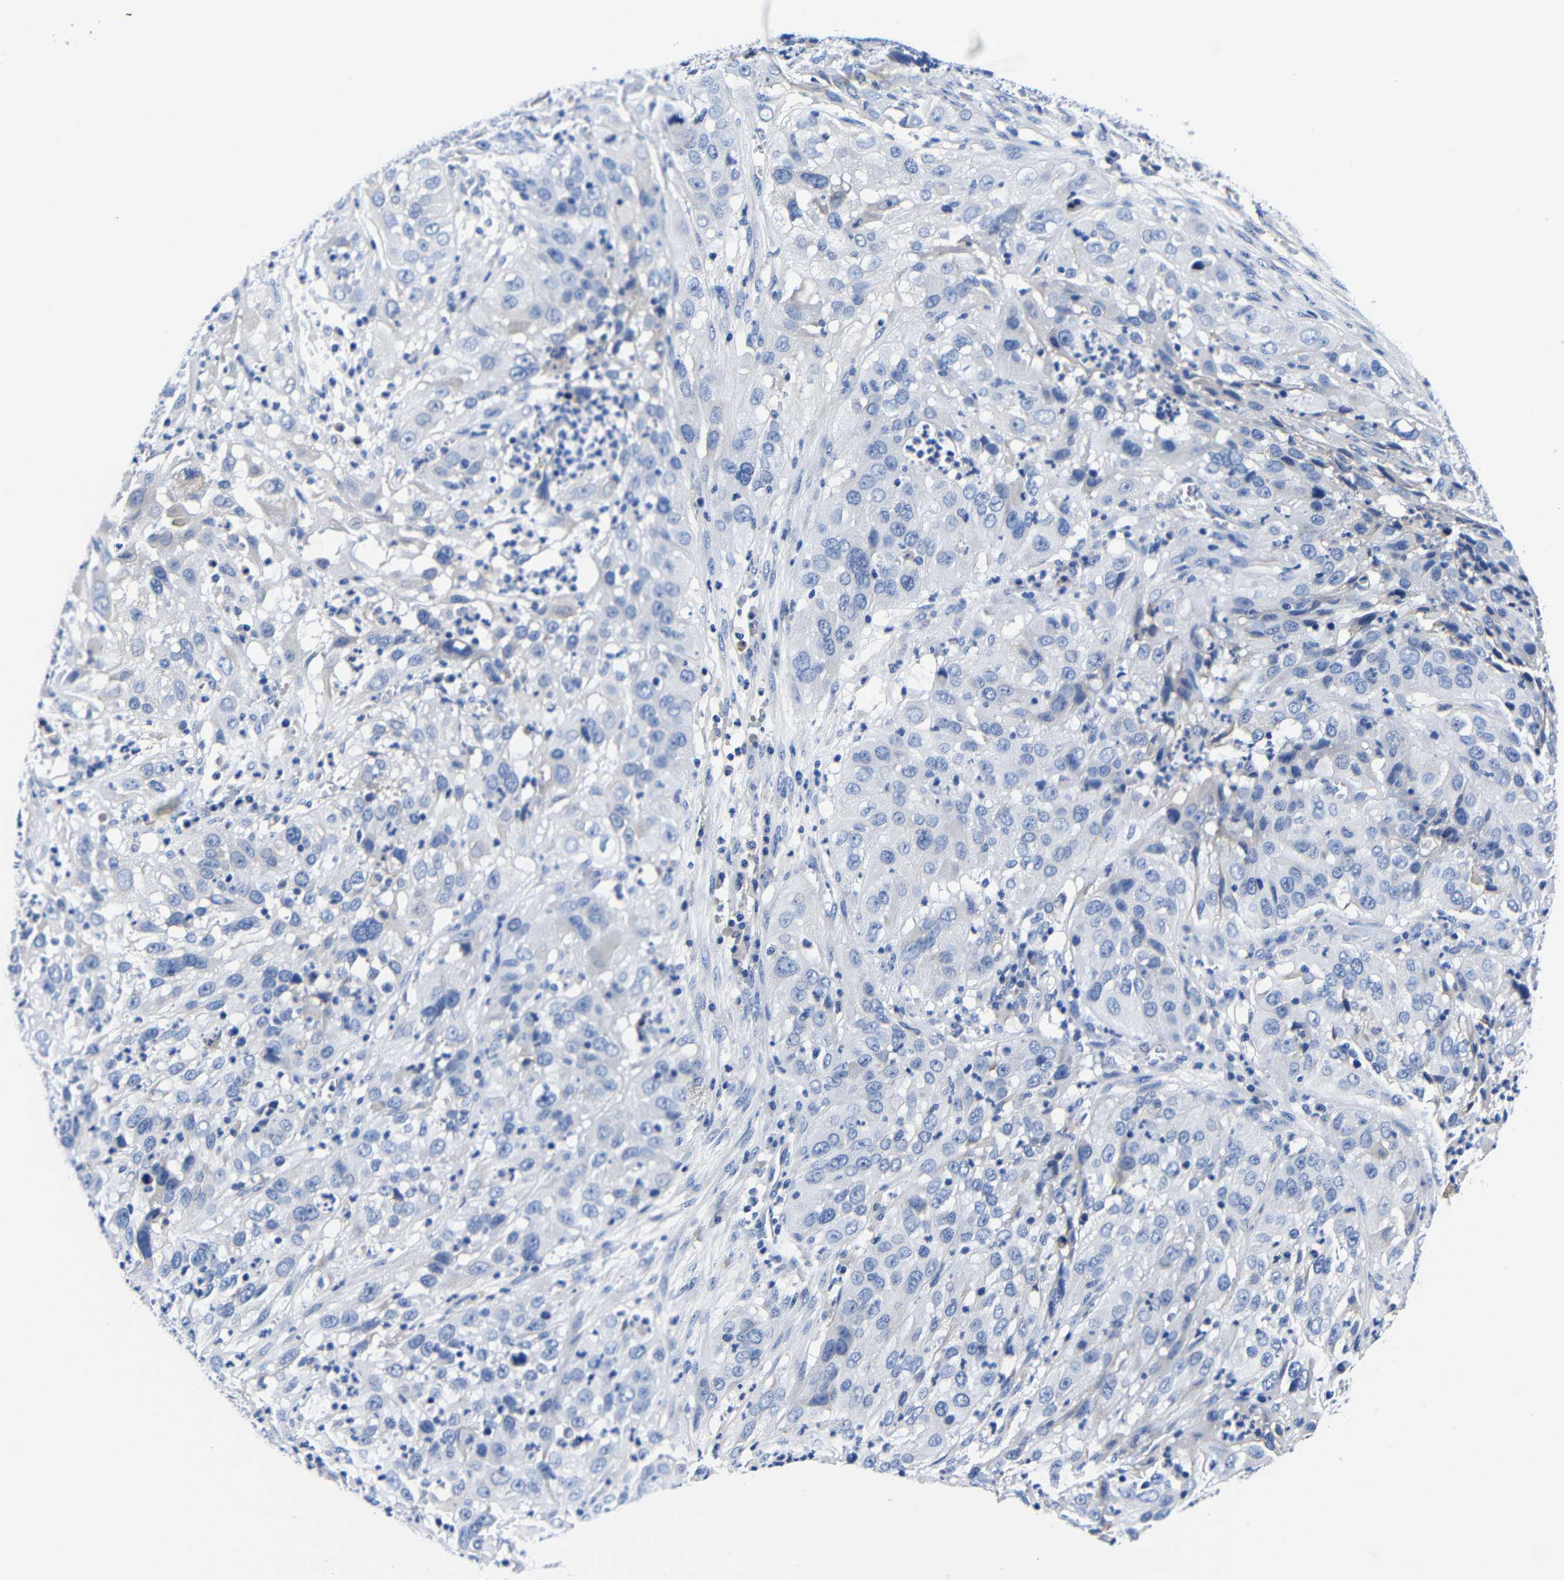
{"staining": {"intensity": "negative", "quantity": "none", "location": "none"}, "tissue": "cervical cancer", "cell_type": "Tumor cells", "image_type": "cancer", "snomed": [{"axis": "morphology", "description": "Squamous cell carcinoma, NOS"}, {"axis": "topography", "description": "Cervix"}], "caption": "Protein analysis of cervical cancer (squamous cell carcinoma) reveals no significant positivity in tumor cells.", "gene": "CLEC4G", "patient": {"sex": "female", "age": 32}}